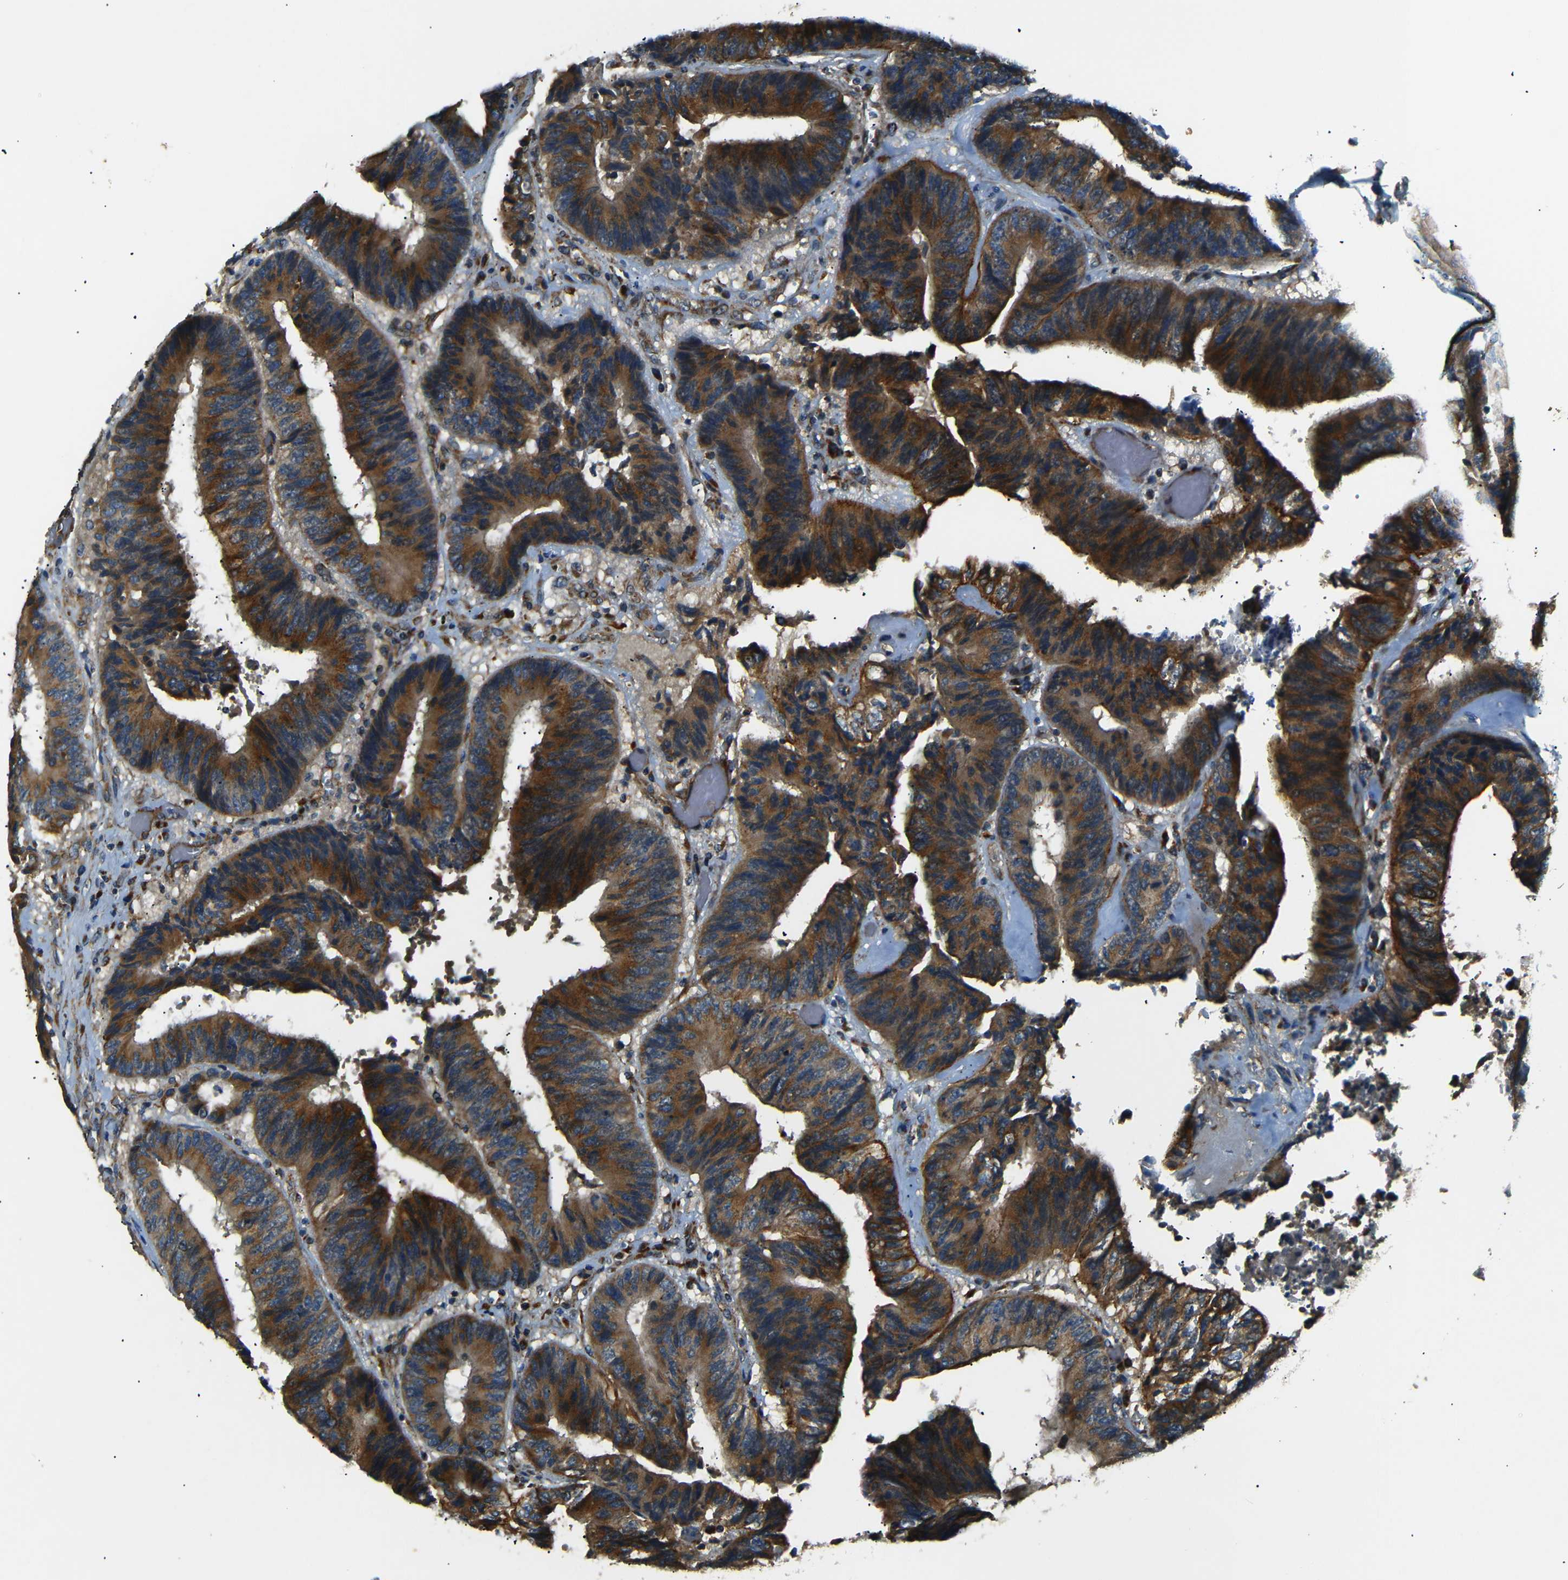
{"staining": {"intensity": "strong", "quantity": ">75%", "location": "cytoplasmic/membranous"}, "tissue": "colorectal cancer", "cell_type": "Tumor cells", "image_type": "cancer", "snomed": [{"axis": "morphology", "description": "Adenocarcinoma, NOS"}, {"axis": "topography", "description": "Rectum"}], "caption": "Protein expression analysis of human adenocarcinoma (colorectal) reveals strong cytoplasmic/membranous expression in approximately >75% of tumor cells.", "gene": "NETO2", "patient": {"sex": "male", "age": 72}}